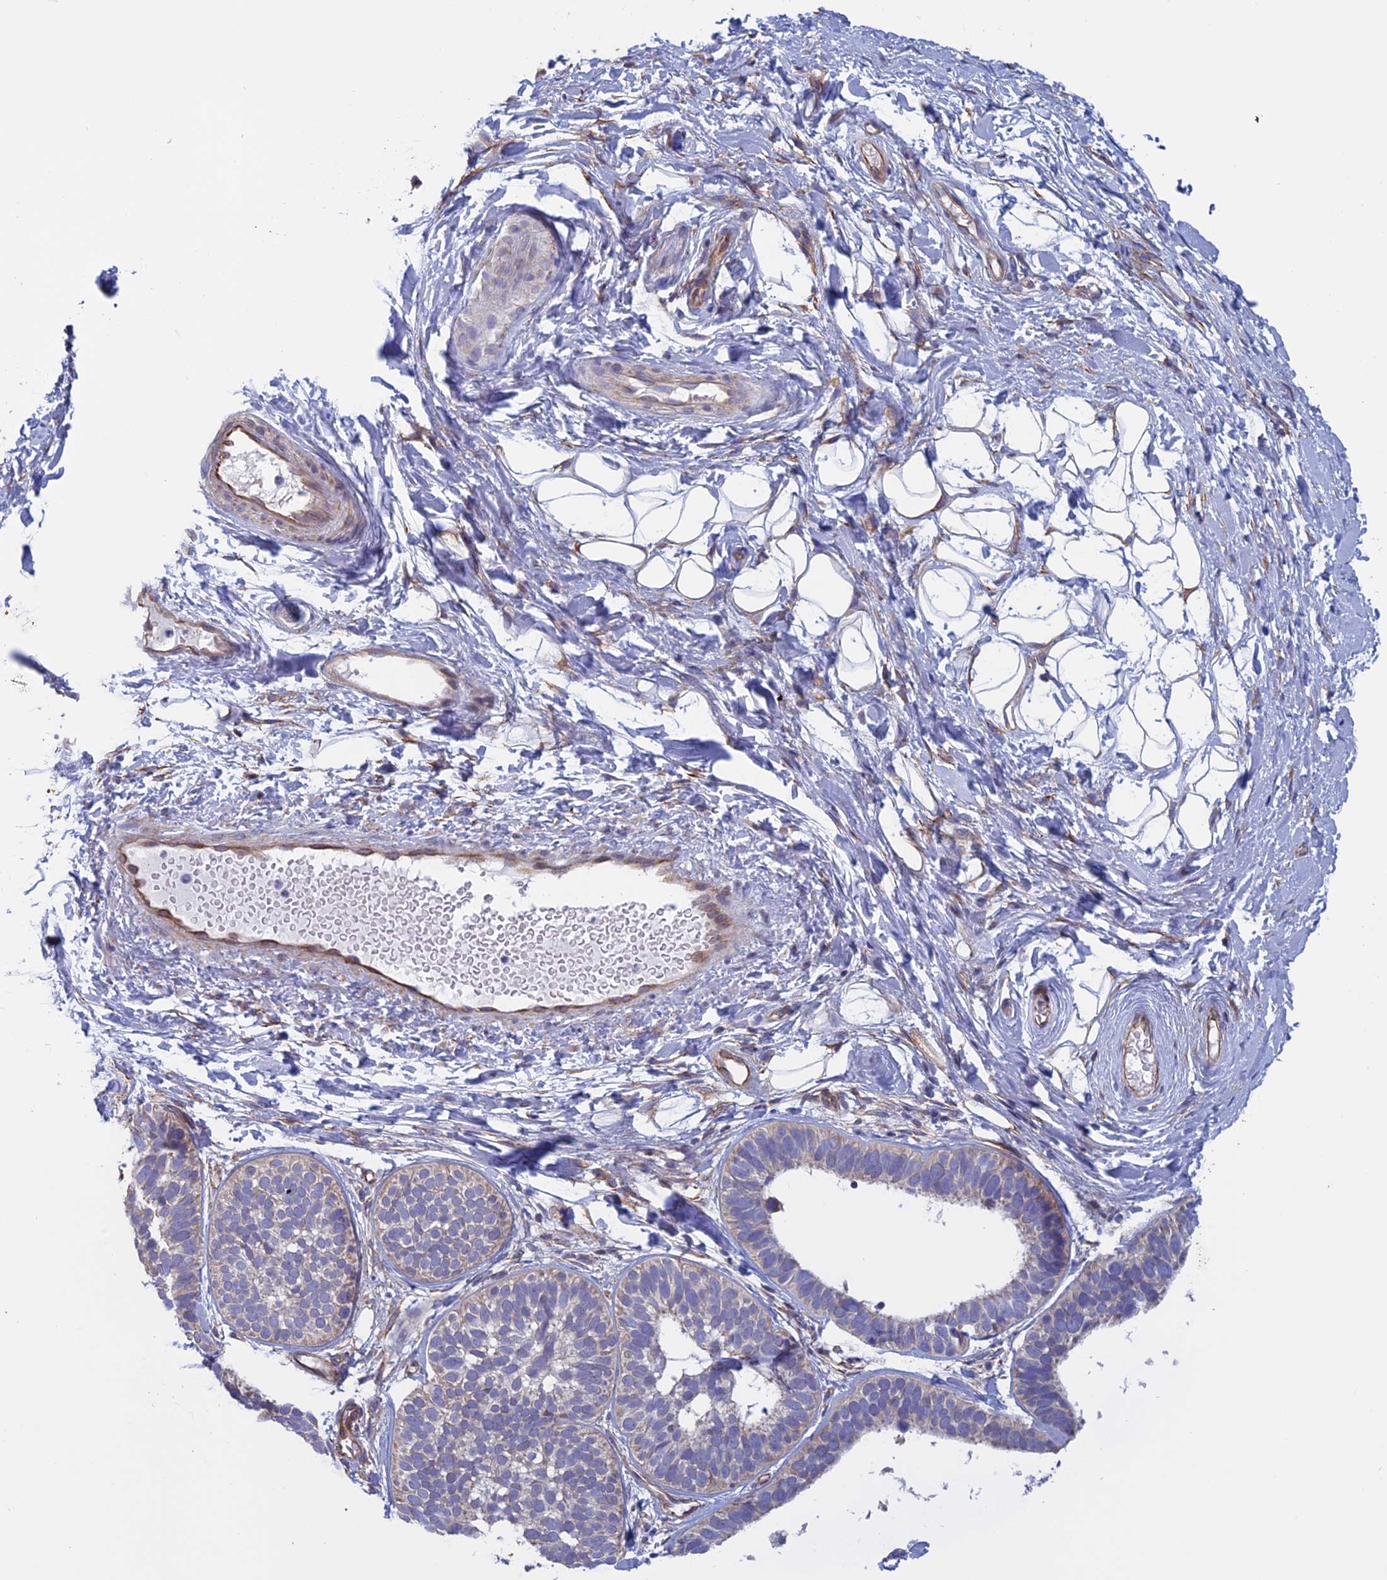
{"staining": {"intensity": "negative", "quantity": "none", "location": "none"}, "tissue": "skin cancer", "cell_type": "Tumor cells", "image_type": "cancer", "snomed": [{"axis": "morphology", "description": "Basal cell carcinoma"}, {"axis": "topography", "description": "Skin"}], "caption": "IHC micrograph of human skin cancer stained for a protein (brown), which demonstrates no positivity in tumor cells.", "gene": "BCL2L10", "patient": {"sex": "male", "age": 62}}